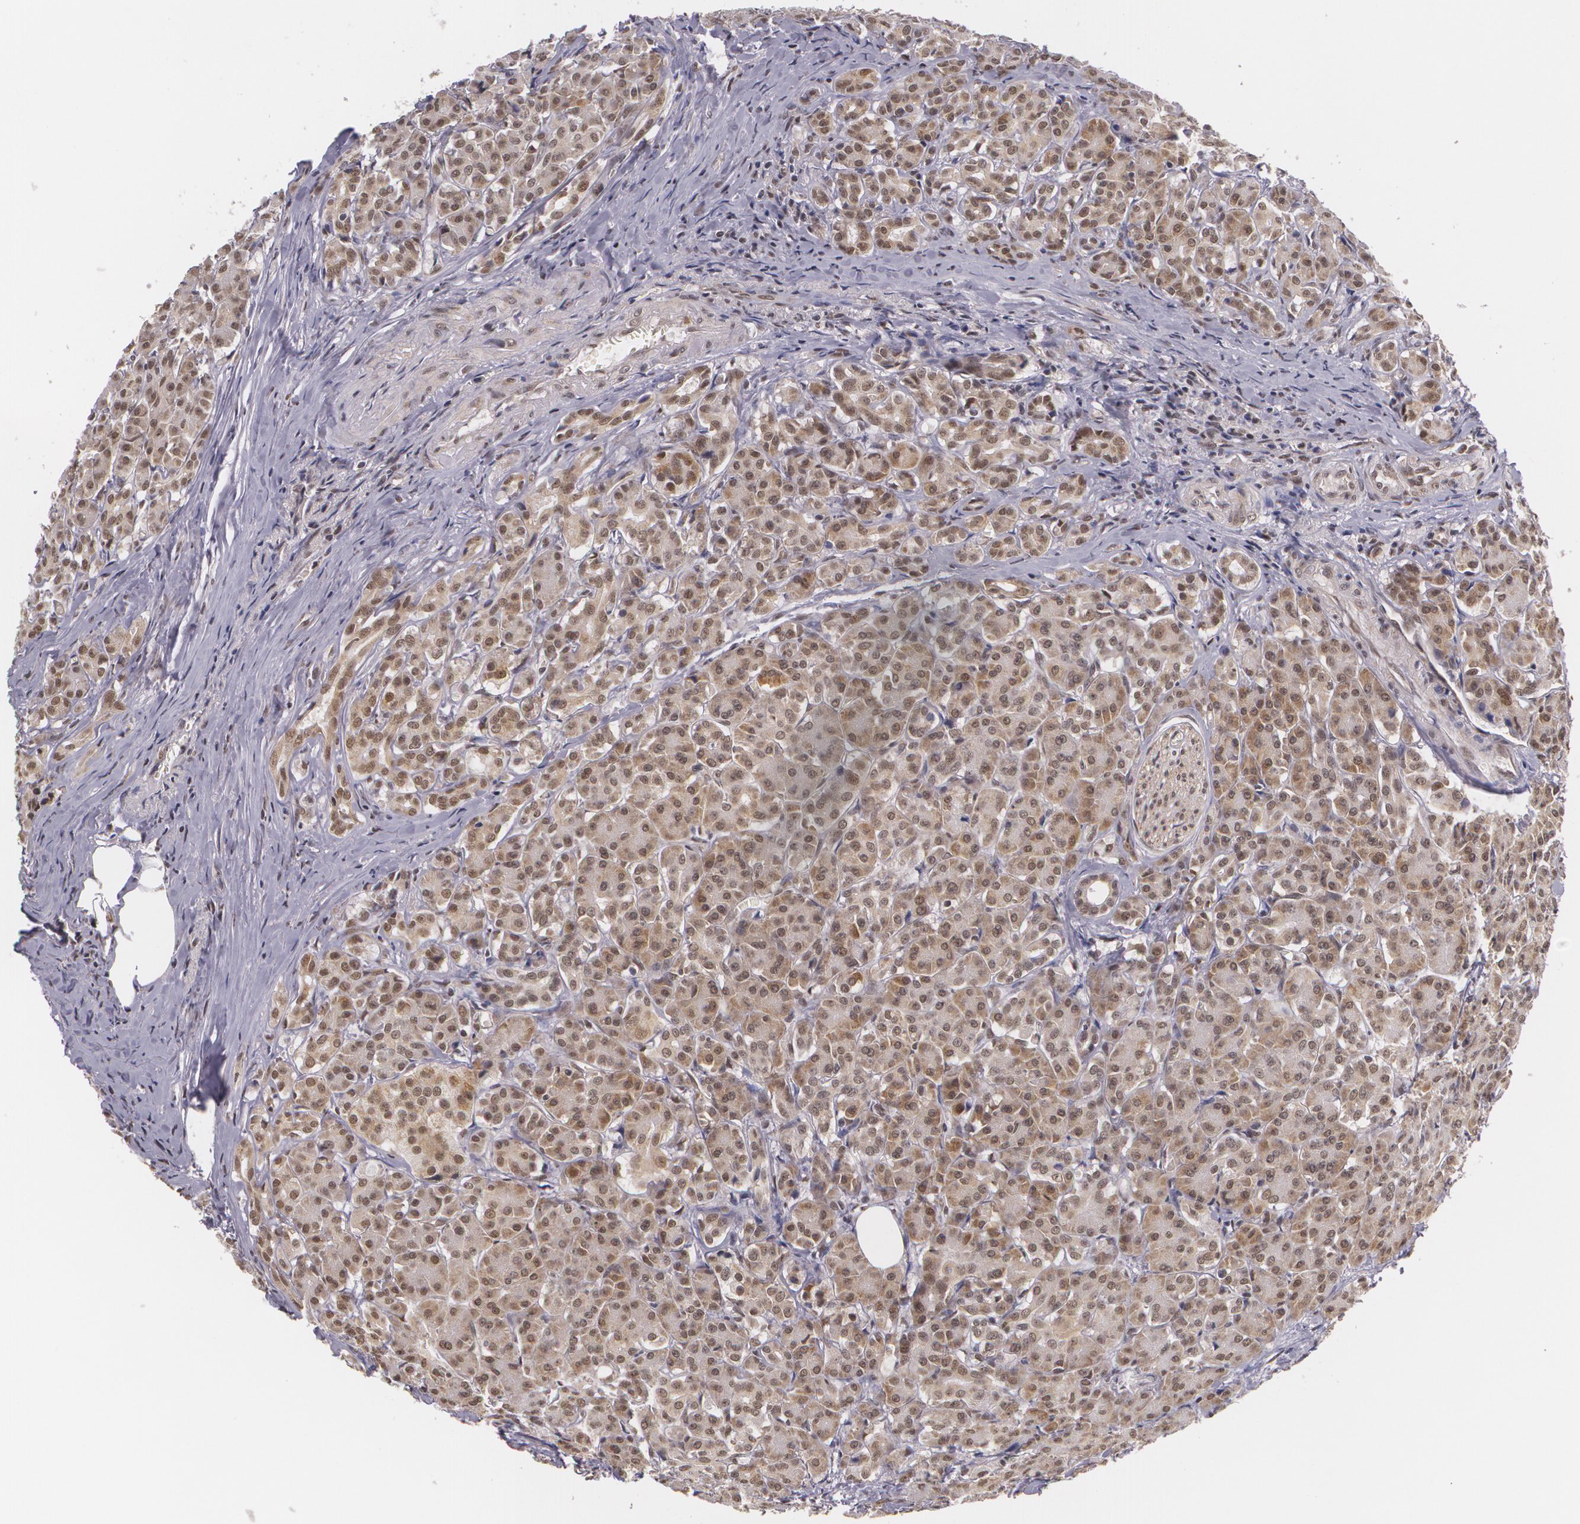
{"staining": {"intensity": "moderate", "quantity": ">75%", "location": "cytoplasmic/membranous,nuclear"}, "tissue": "pancreas", "cell_type": "Exocrine glandular cells", "image_type": "normal", "snomed": [{"axis": "morphology", "description": "Normal tissue, NOS"}, {"axis": "topography", "description": "Lymph node"}, {"axis": "topography", "description": "Pancreas"}], "caption": "Protein staining displays moderate cytoplasmic/membranous,nuclear staining in approximately >75% of exocrine glandular cells in benign pancreas.", "gene": "ALX1", "patient": {"sex": "male", "age": 59}}